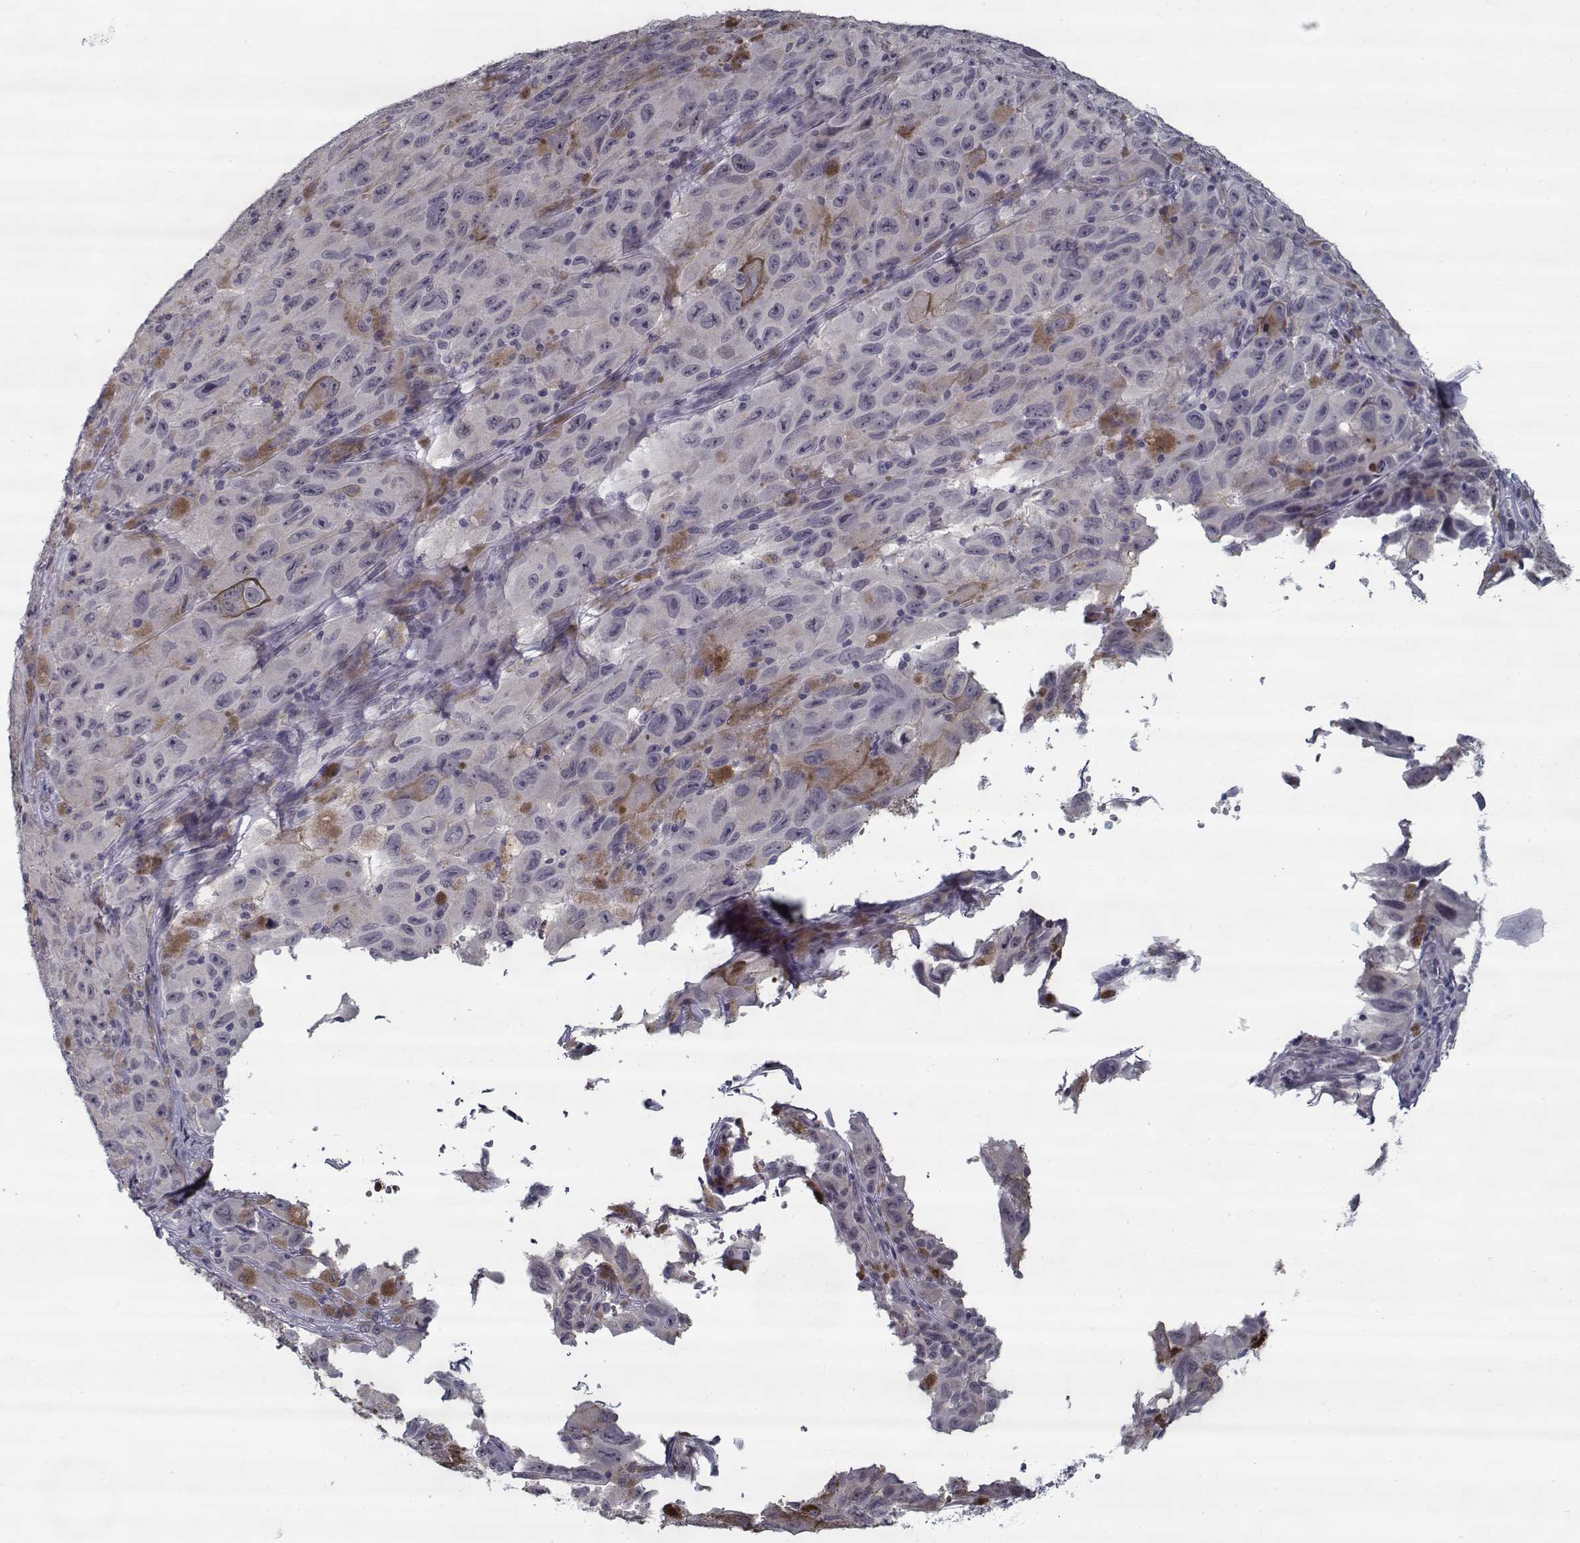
{"staining": {"intensity": "negative", "quantity": "none", "location": "none"}, "tissue": "melanoma", "cell_type": "Tumor cells", "image_type": "cancer", "snomed": [{"axis": "morphology", "description": "Malignant melanoma, NOS"}, {"axis": "topography", "description": "Vulva, labia, clitoris and Bartholin´s gland, NO"}], "caption": "Protein analysis of malignant melanoma reveals no significant expression in tumor cells.", "gene": "SEC16B", "patient": {"sex": "female", "age": 75}}